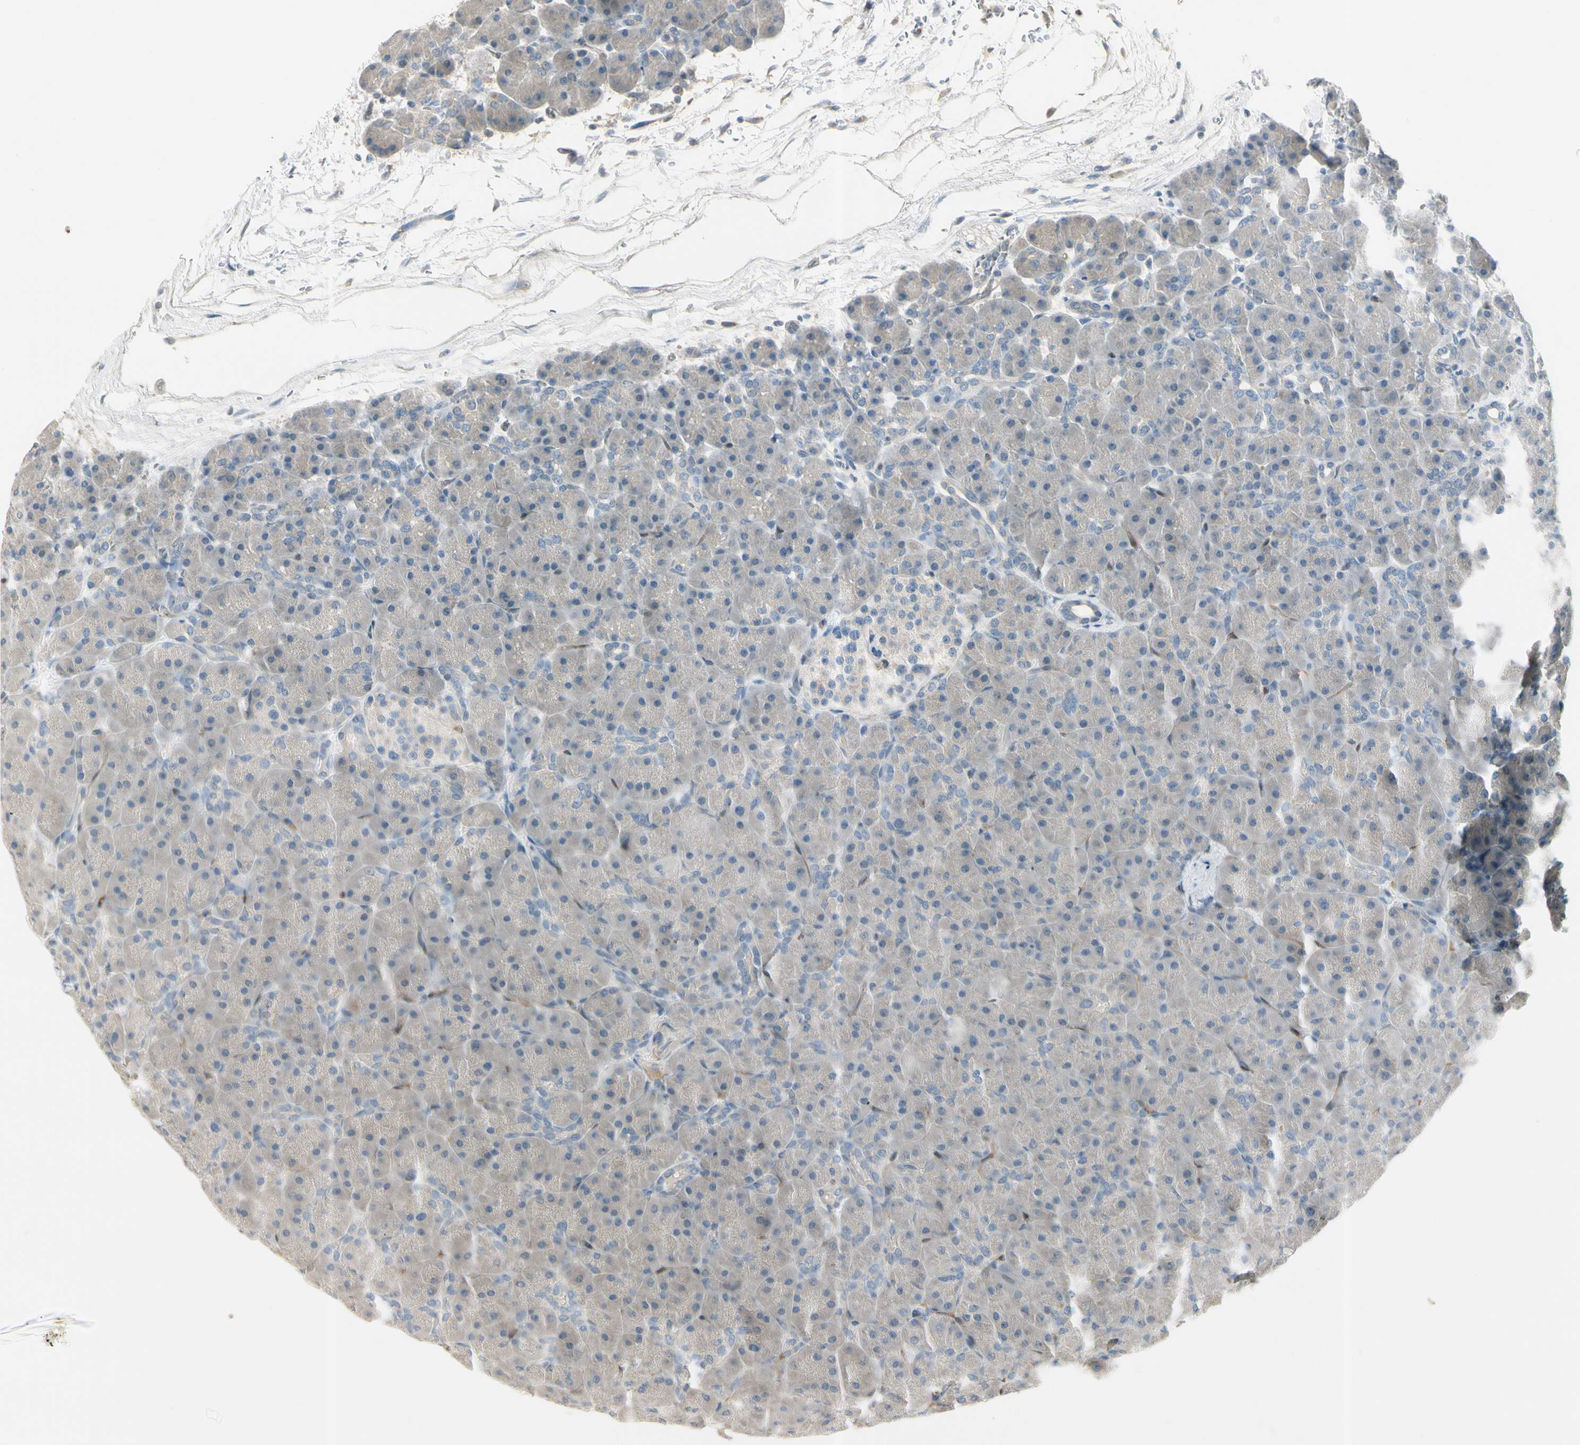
{"staining": {"intensity": "weak", "quantity": ">75%", "location": "cytoplasmic/membranous"}, "tissue": "pancreas", "cell_type": "Exocrine glandular cells", "image_type": "normal", "snomed": [{"axis": "morphology", "description": "Normal tissue, NOS"}, {"axis": "topography", "description": "Pancreas"}], "caption": "This photomicrograph demonstrates IHC staining of normal pancreas, with low weak cytoplasmic/membranous positivity in about >75% of exocrine glandular cells.", "gene": "CYP2E1", "patient": {"sex": "male", "age": 66}}